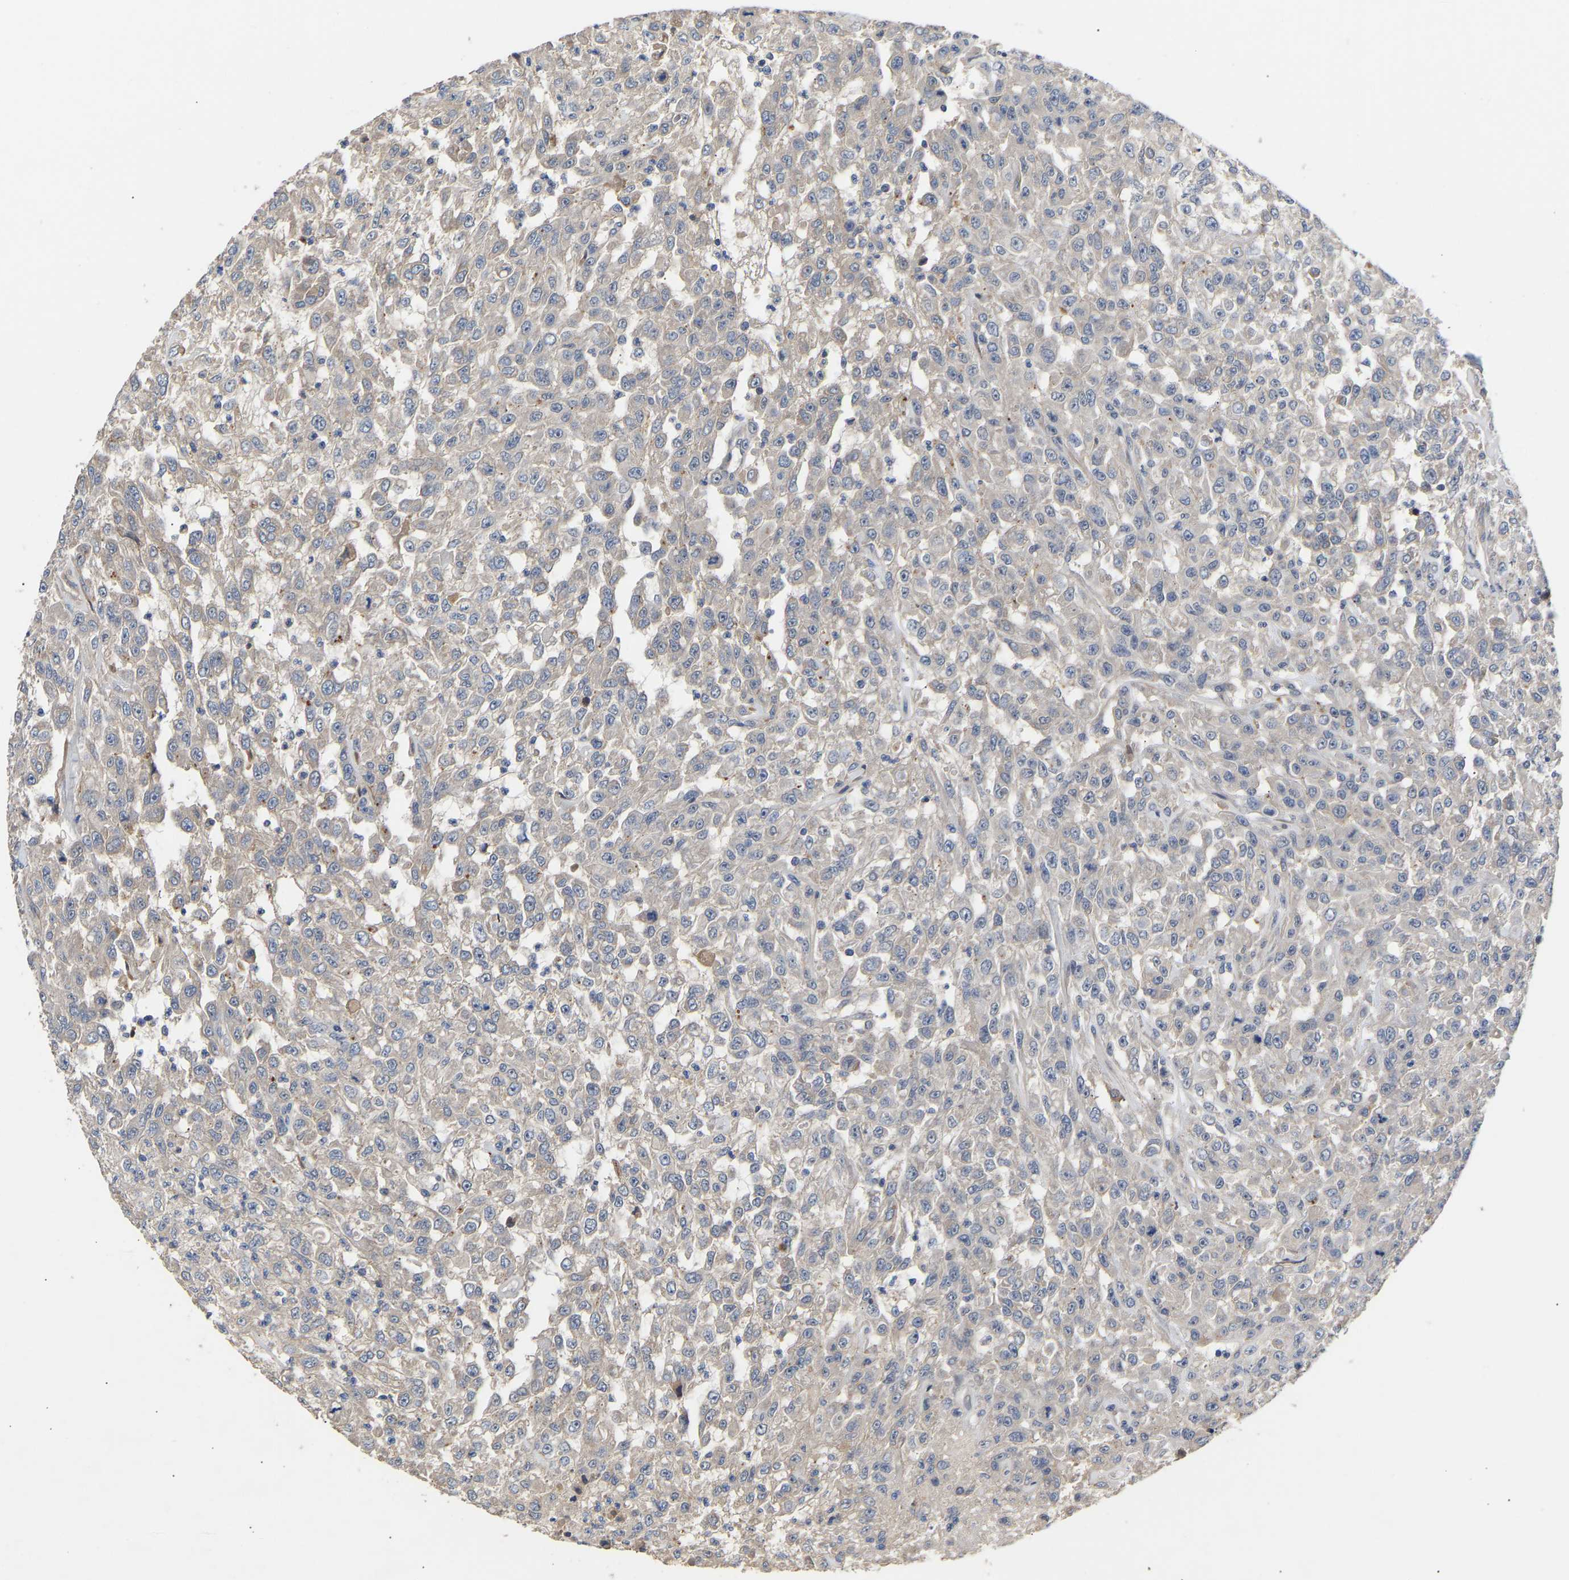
{"staining": {"intensity": "negative", "quantity": "none", "location": "none"}, "tissue": "urothelial cancer", "cell_type": "Tumor cells", "image_type": "cancer", "snomed": [{"axis": "morphology", "description": "Urothelial carcinoma, High grade"}, {"axis": "topography", "description": "Urinary bladder"}], "caption": "Micrograph shows no significant protein positivity in tumor cells of urothelial cancer. Nuclei are stained in blue.", "gene": "KASH5", "patient": {"sex": "male", "age": 46}}